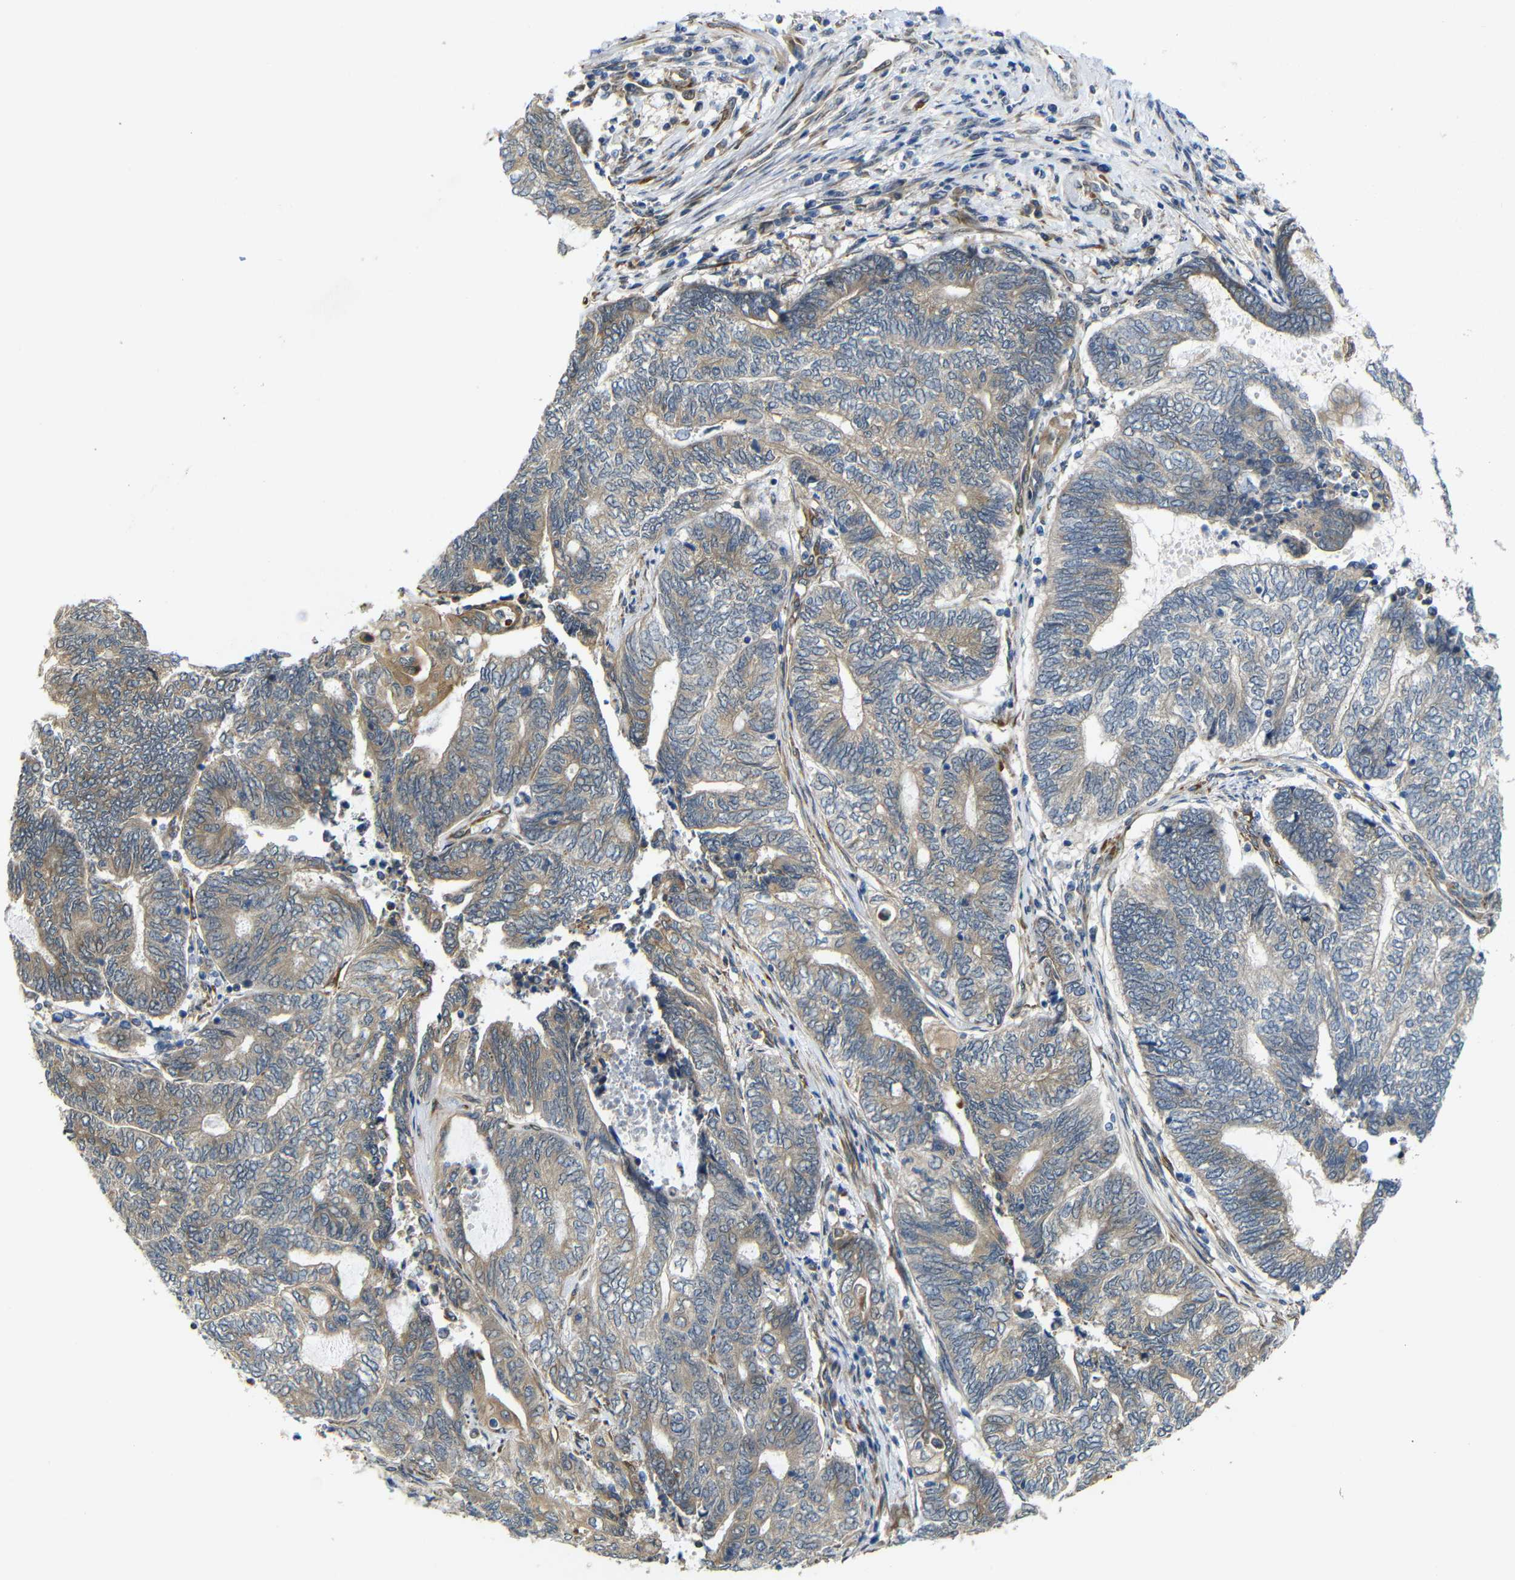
{"staining": {"intensity": "weak", "quantity": ">75%", "location": "cytoplasmic/membranous"}, "tissue": "endometrial cancer", "cell_type": "Tumor cells", "image_type": "cancer", "snomed": [{"axis": "morphology", "description": "Adenocarcinoma, NOS"}, {"axis": "topography", "description": "Uterus"}, {"axis": "topography", "description": "Endometrium"}], "caption": "Adenocarcinoma (endometrial) stained for a protein exhibits weak cytoplasmic/membranous positivity in tumor cells.", "gene": "P3H2", "patient": {"sex": "female", "age": 70}}